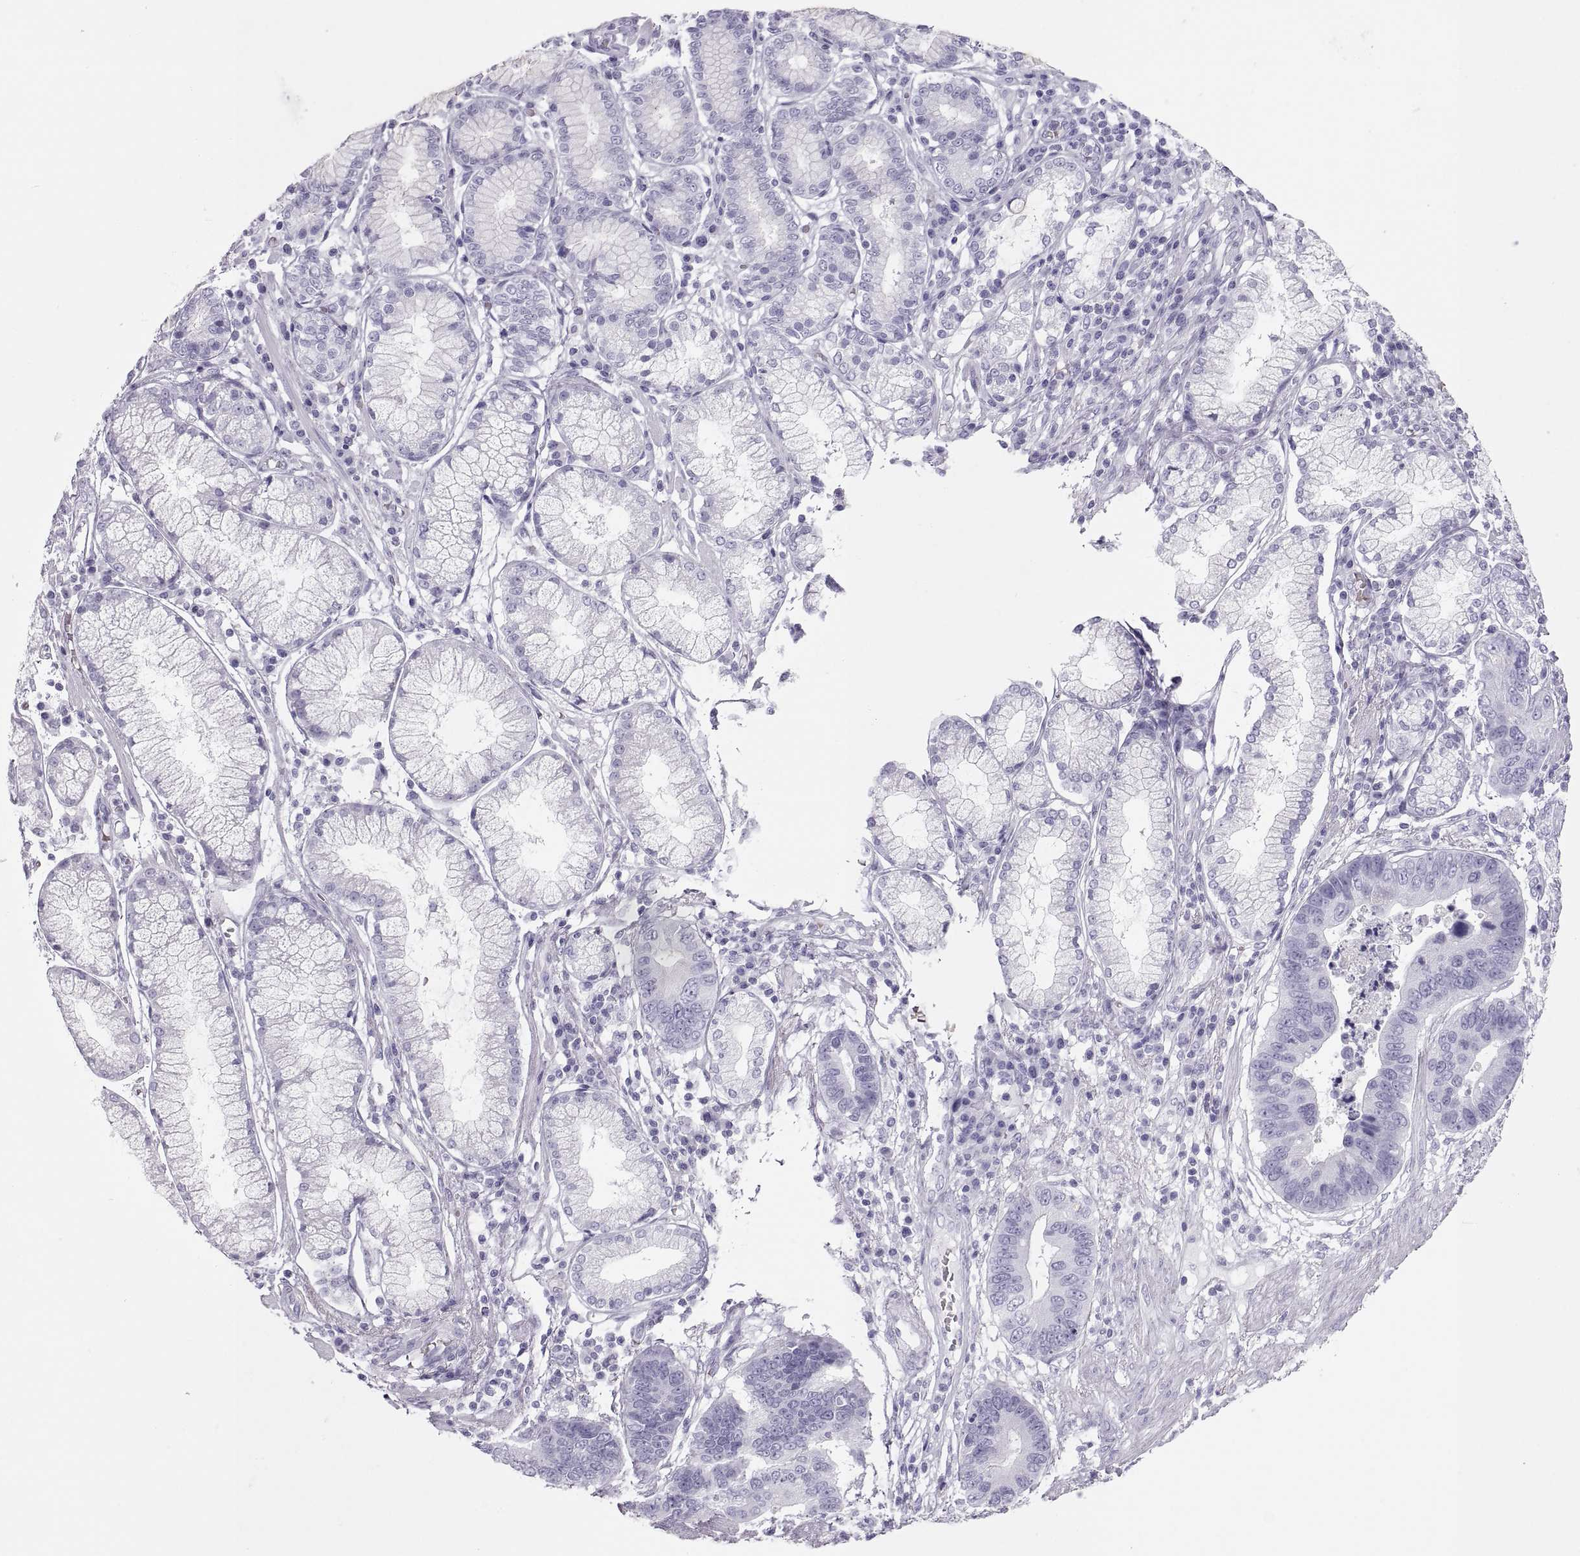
{"staining": {"intensity": "negative", "quantity": "none", "location": "none"}, "tissue": "stomach cancer", "cell_type": "Tumor cells", "image_type": "cancer", "snomed": [{"axis": "morphology", "description": "Adenocarcinoma, NOS"}, {"axis": "topography", "description": "Stomach"}], "caption": "Stomach cancer was stained to show a protein in brown. There is no significant expression in tumor cells. The staining is performed using DAB (3,3'-diaminobenzidine) brown chromogen with nuclei counter-stained in using hematoxylin.", "gene": "SEMG1", "patient": {"sex": "male", "age": 84}}